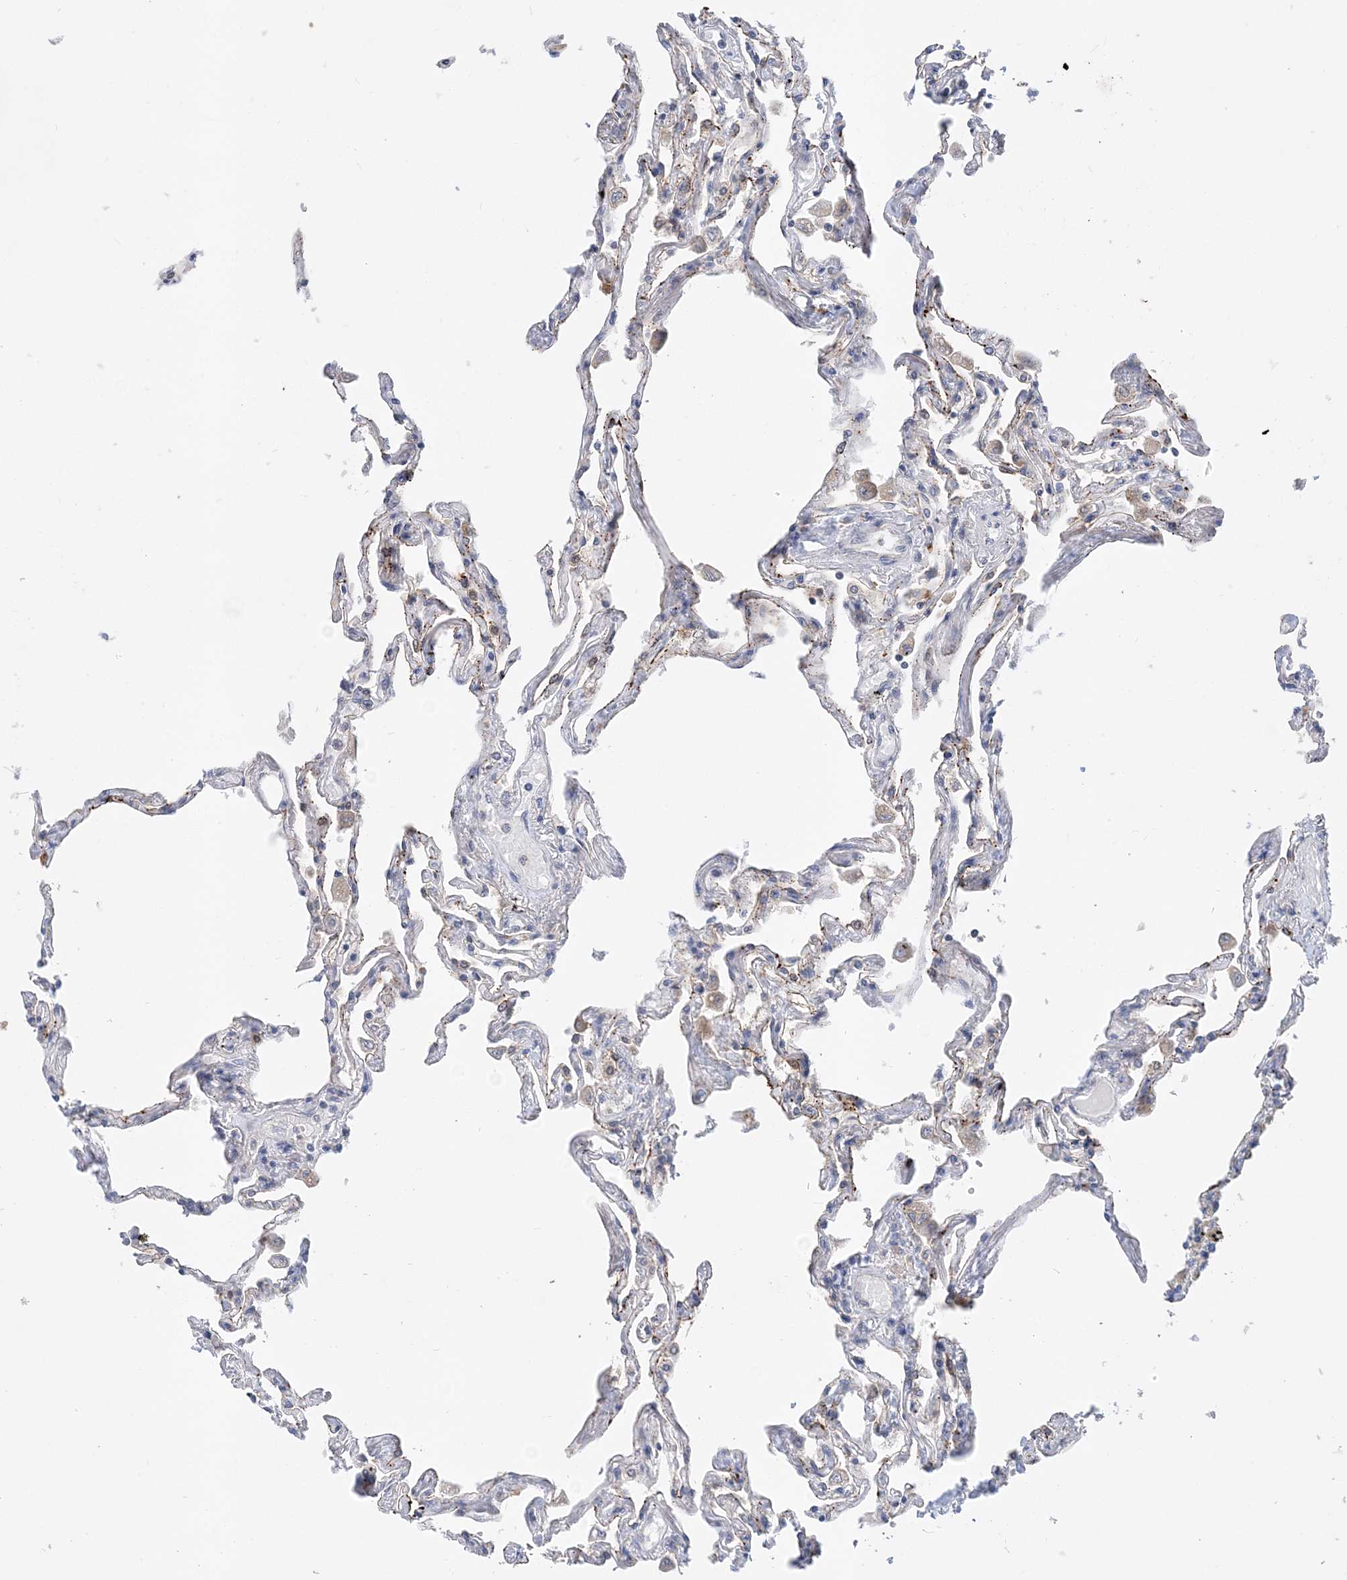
{"staining": {"intensity": "moderate", "quantity": "<25%", "location": "cytoplasmic/membranous"}, "tissue": "lung", "cell_type": "Alveolar cells", "image_type": "normal", "snomed": [{"axis": "morphology", "description": "Normal tissue, NOS"}, {"axis": "topography", "description": "Lung"}], "caption": "A brown stain shows moderate cytoplasmic/membranous staining of a protein in alveolar cells of normal lung. The protein is shown in brown color, while the nuclei are stained blue.", "gene": "LARP4B", "patient": {"sex": "female", "age": 67}}